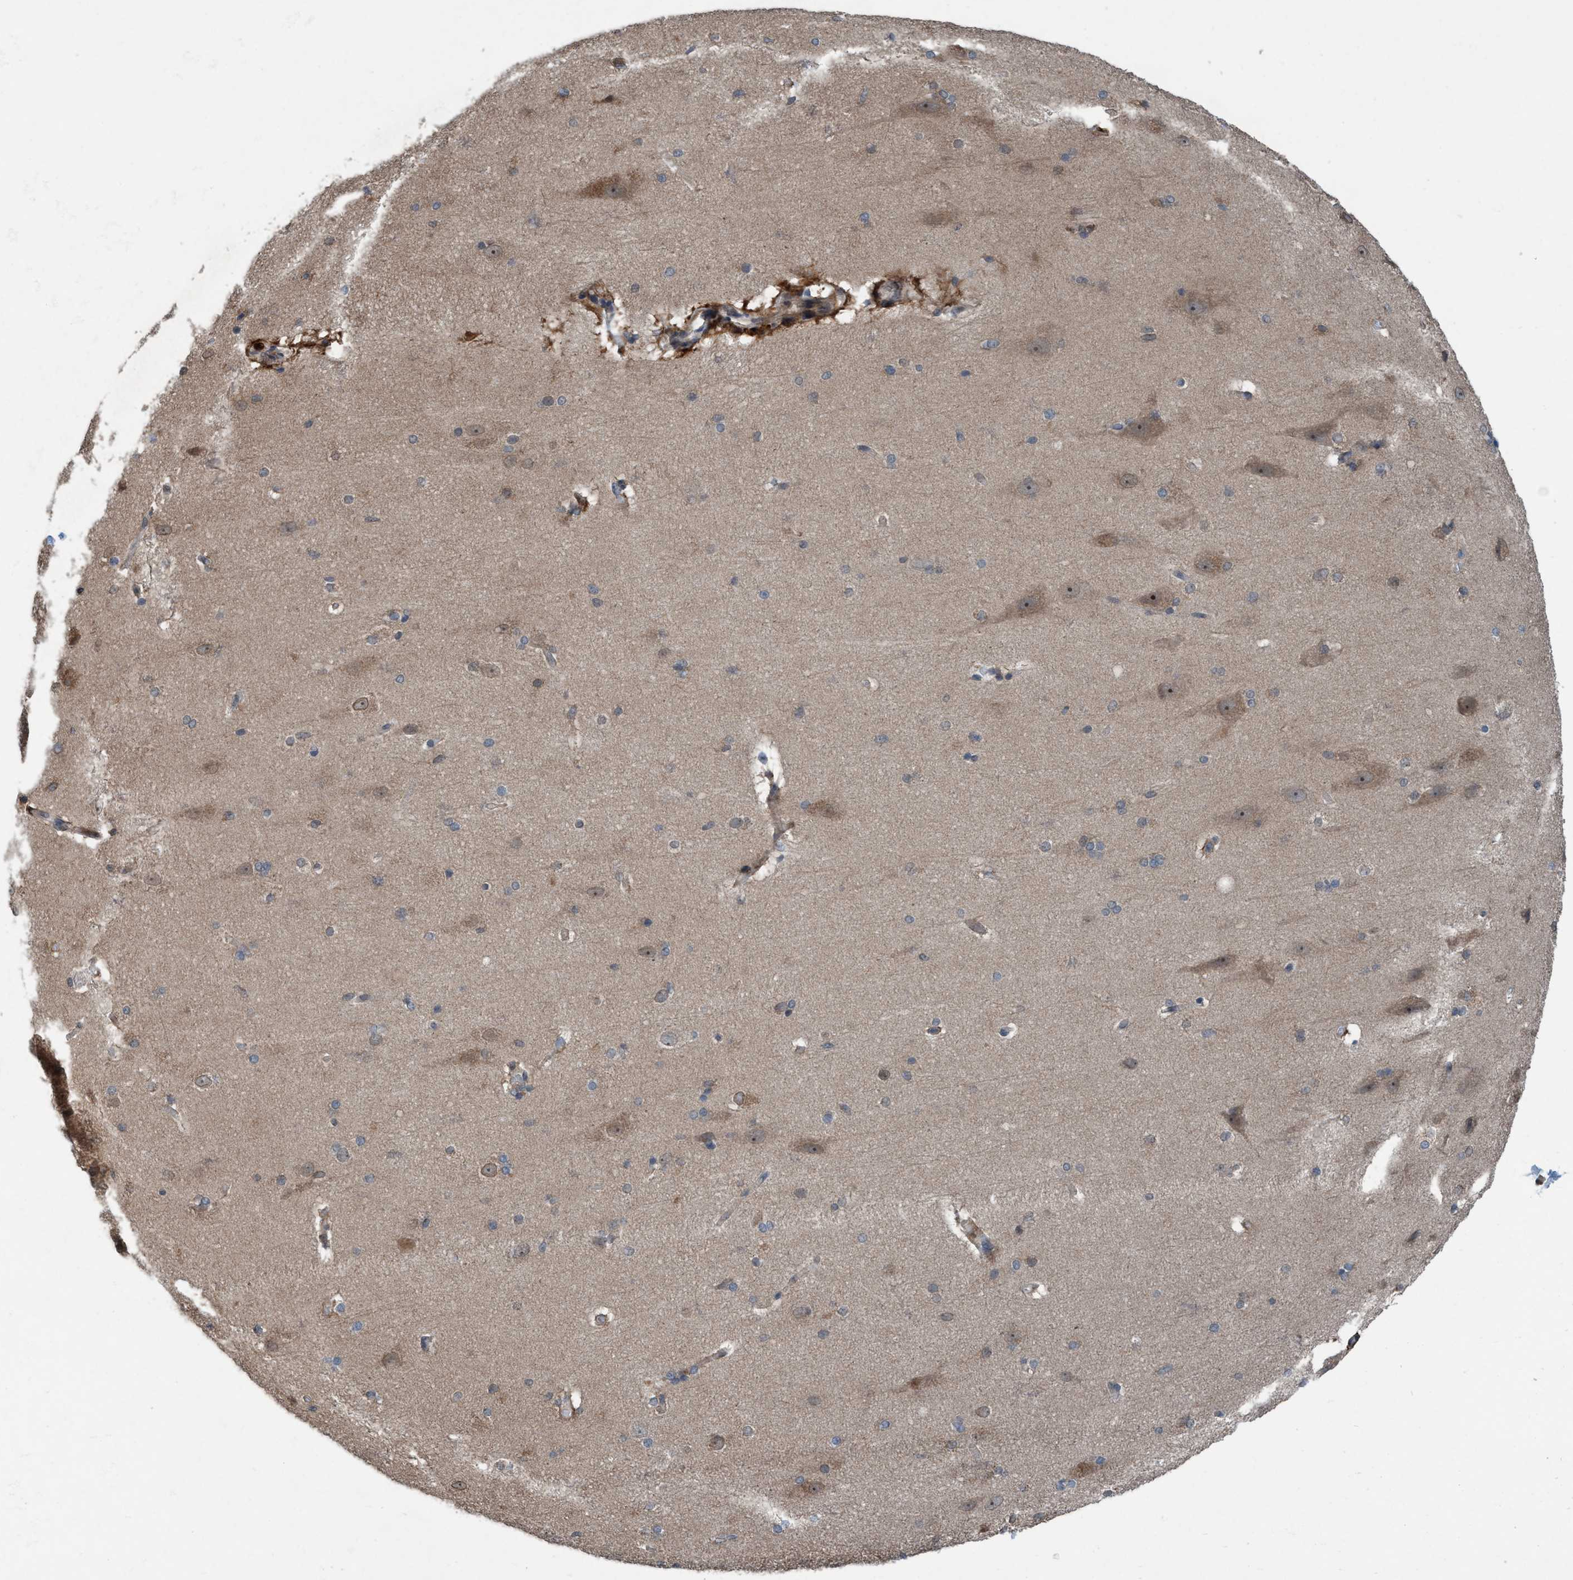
{"staining": {"intensity": "moderate", "quantity": "25%-75%", "location": "cytoplasmic/membranous"}, "tissue": "cerebral cortex", "cell_type": "Endothelial cells", "image_type": "normal", "snomed": [{"axis": "morphology", "description": "Normal tissue, NOS"}, {"axis": "topography", "description": "Cerebral cortex"}, {"axis": "topography", "description": "Hippocampus"}], "caption": "This photomicrograph demonstrates benign cerebral cortex stained with IHC to label a protein in brown. The cytoplasmic/membranous of endothelial cells show moderate positivity for the protein. Nuclei are counter-stained blue.", "gene": "NISCH", "patient": {"sex": "female", "age": 19}}